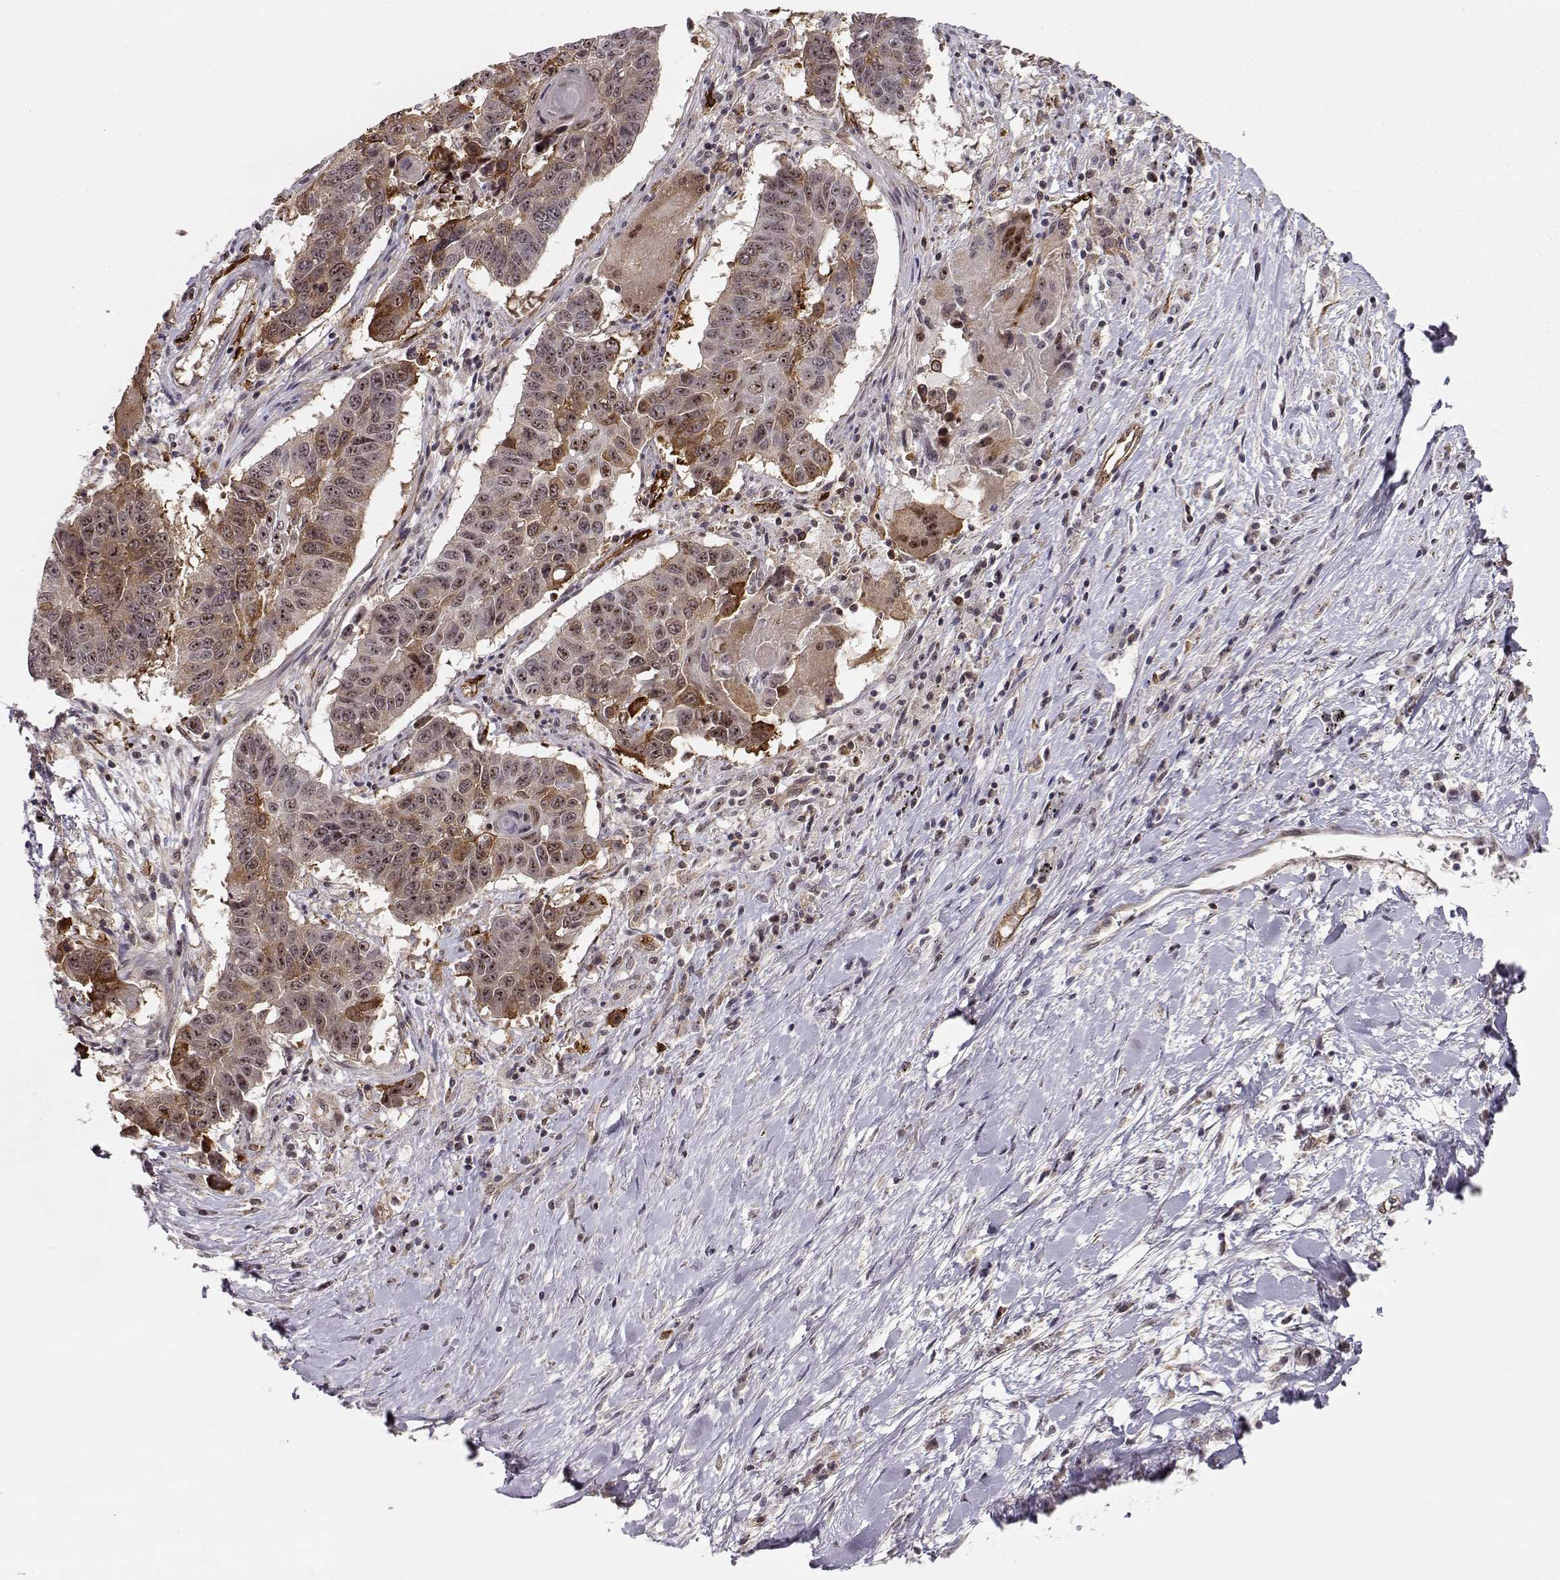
{"staining": {"intensity": "moderate", "quantity": "25%-75%", "location": "cytoplasmic/membranous,nuclear"}, "tissue": "lung cancer", "cell_type": "Tumor cells", "image_type": "cancer", "snomed": [{"axis": "morphology", "description": "Squamous cell carcinoma, NOS"}, {"axis": "topography", "description": "Lung"}], "caption": "Protein positivity by immunohistochemistry demonstrates moderate cytoplasmic/membranous and nuclear staining in about 25%-75% of tumor cells in squamous cell carcinoma (lung). The staining is performed using DAB (3,3'-diaminobenzidine) brown chromogen to label protein expression. The nuclei are counter-stained blue using hematoxylin.", "gene": "CIR1", "patient": {"sex": "male", "age": 73}}